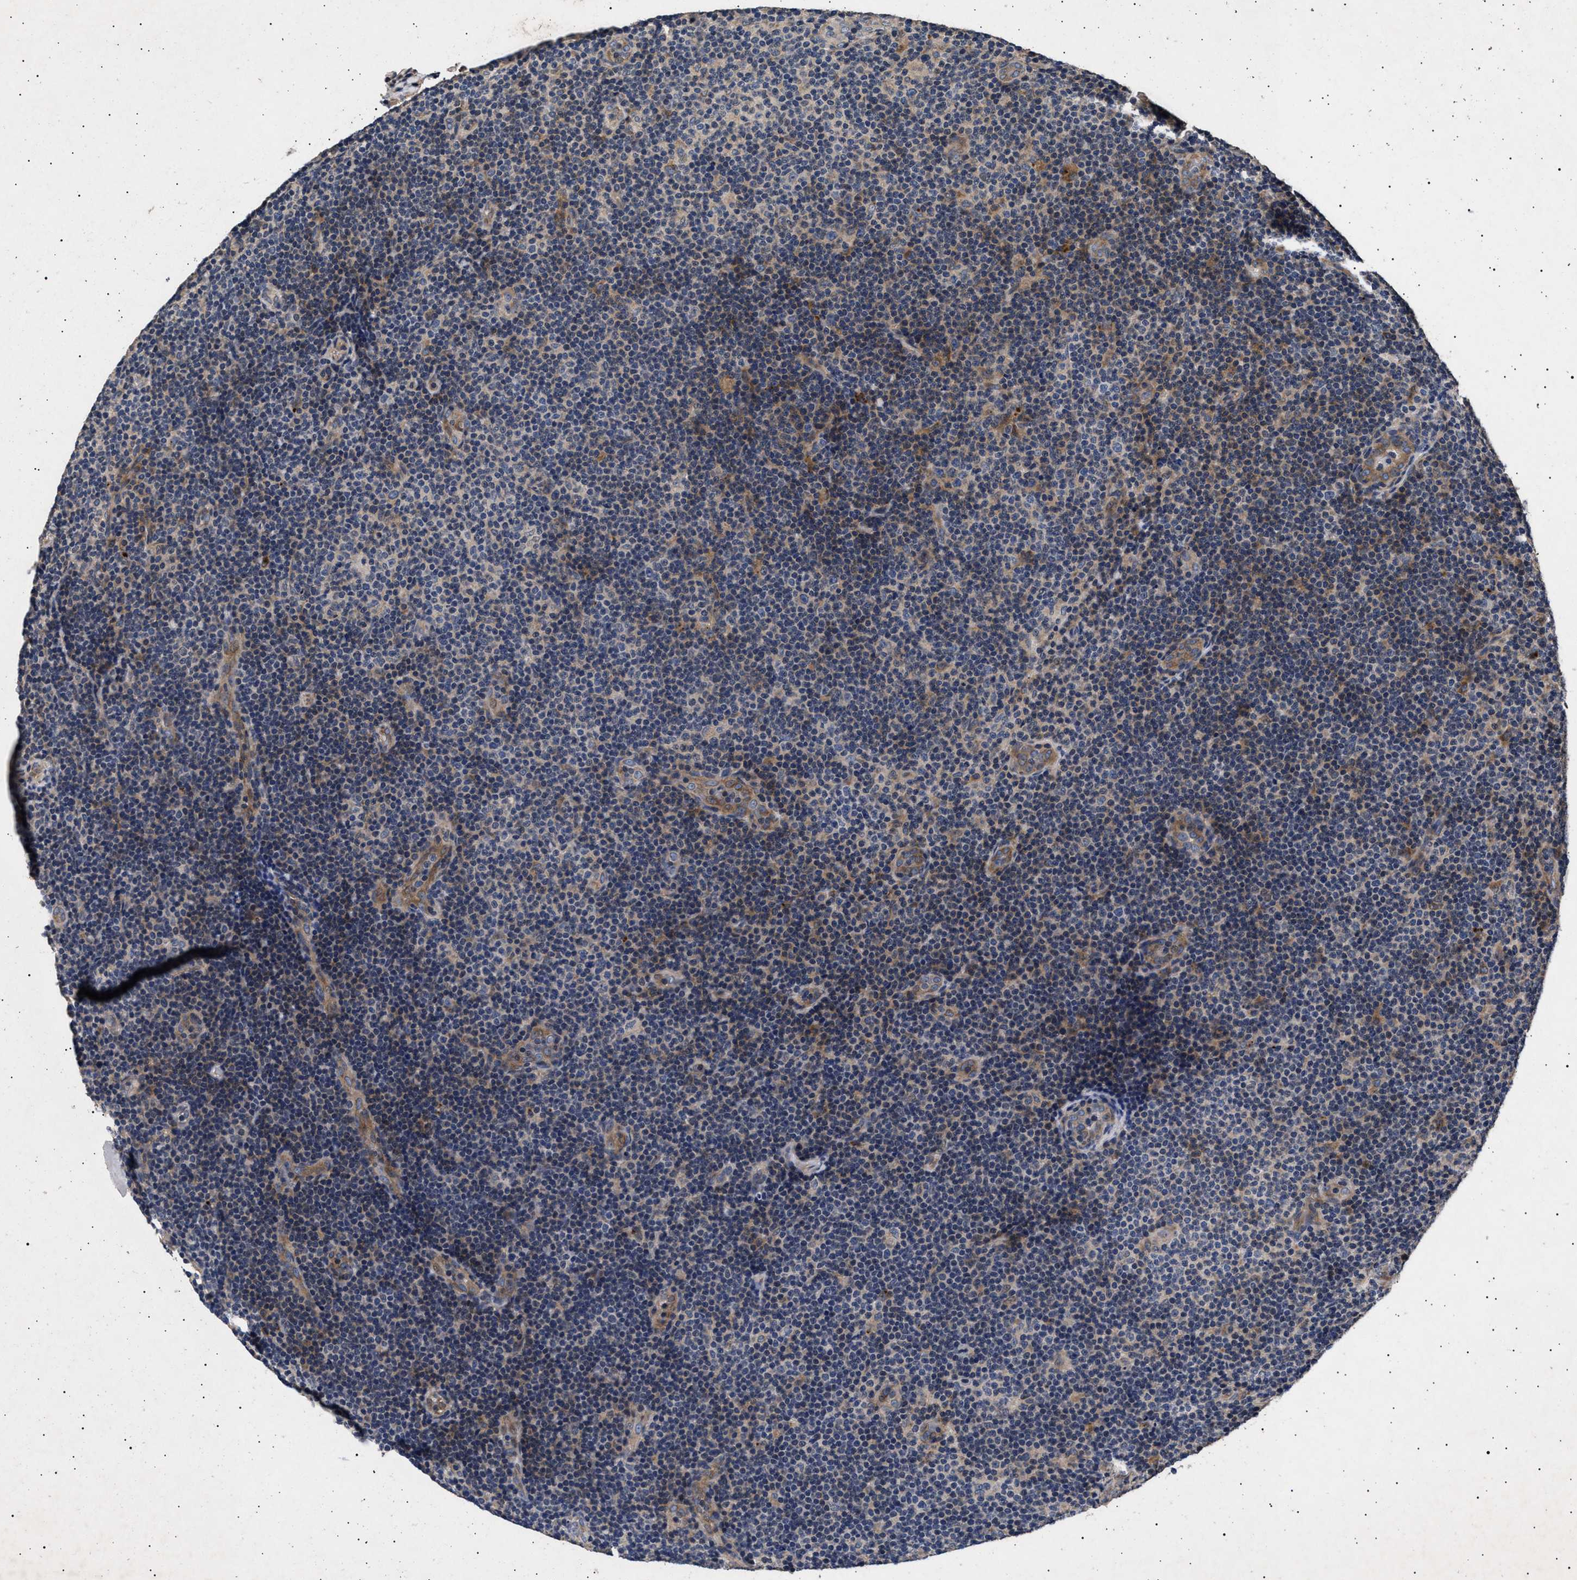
{"staining": {"intensity": "weak", "quantity": "25%-75%", "location": "cytoplasmic/membranous"}, "tissue": "lymphoma", "cell_type": "Tumor cells", "image_type": "cancer", "snomed": [{"axis": "morphology", "description": "Hodgkin's disease, NOS"}, {"axis": "topography", "description": "Lymph node"}], "caption": "Immunohistochemical staining of human lymphoma reveals low levels of weak cytoplasmic/membranous protein expression in about 25%-75% of tumor cells.", "gene": "ITGB5", "patient": {"sex": "female", "age": 57}}